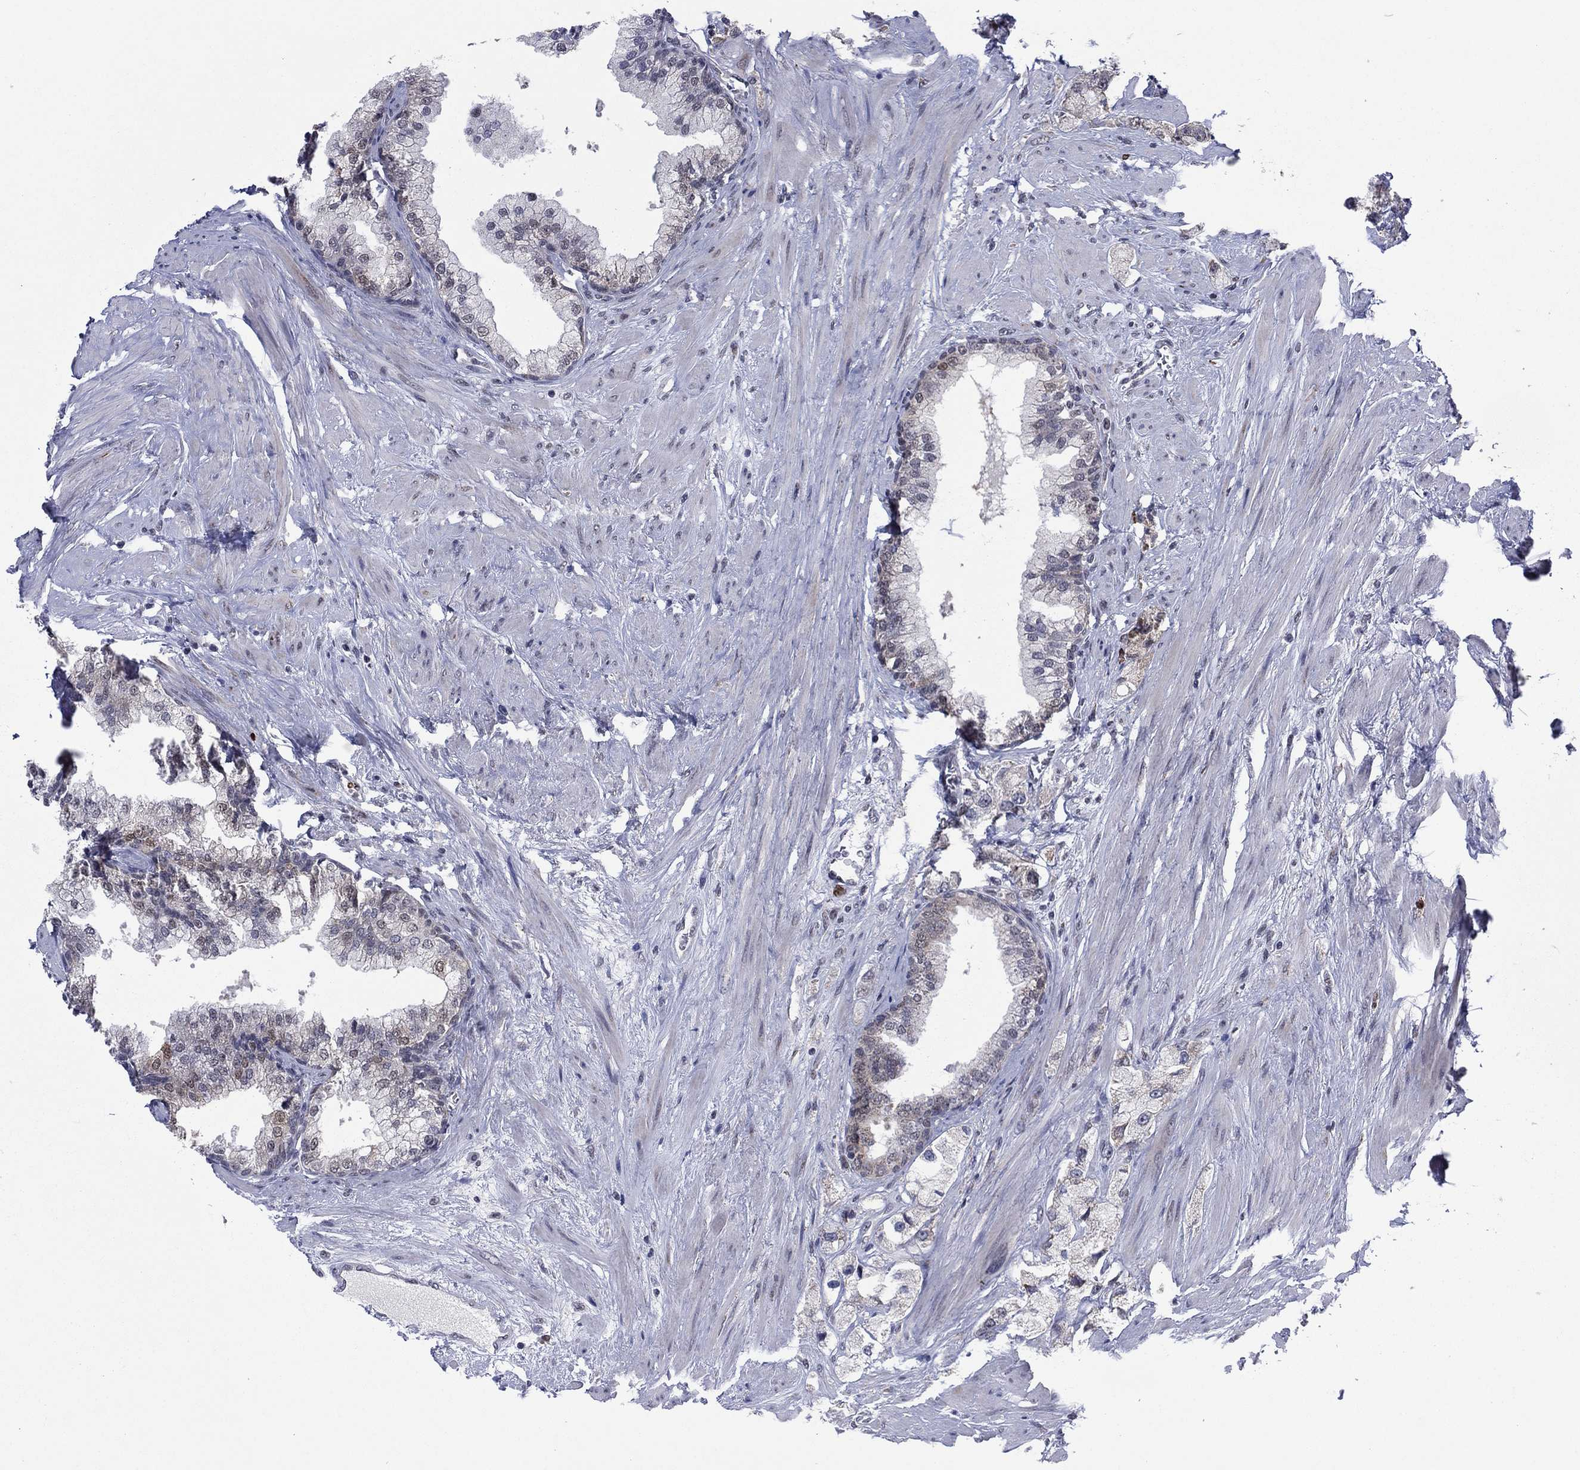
{"staining": {"intensity": "negative", "quantity": "none", "location": "none"}, "tissue": "prostate cancer", "cell_type": "Tumor cells", "image_type": "cancer", "snomed": [{"axis": "morphology", "description": "Adenocarcinoma, NOS"}, {"axis": "topography", "description": "Prostate and seminal vesicle, NOS"}, {"axis": "topography", "description": "Prostate"}], "caption": "Tumor cells show no significant protein positivity in adenocarcinoma (prostate). The staining is performed using DAB (3,3'-diaminobenzidine) brown chromogen with nuclei counter-stained in using hematoxylin.", "gene": "CDCA5", "patient": {"sex": "male", "age": 64}}